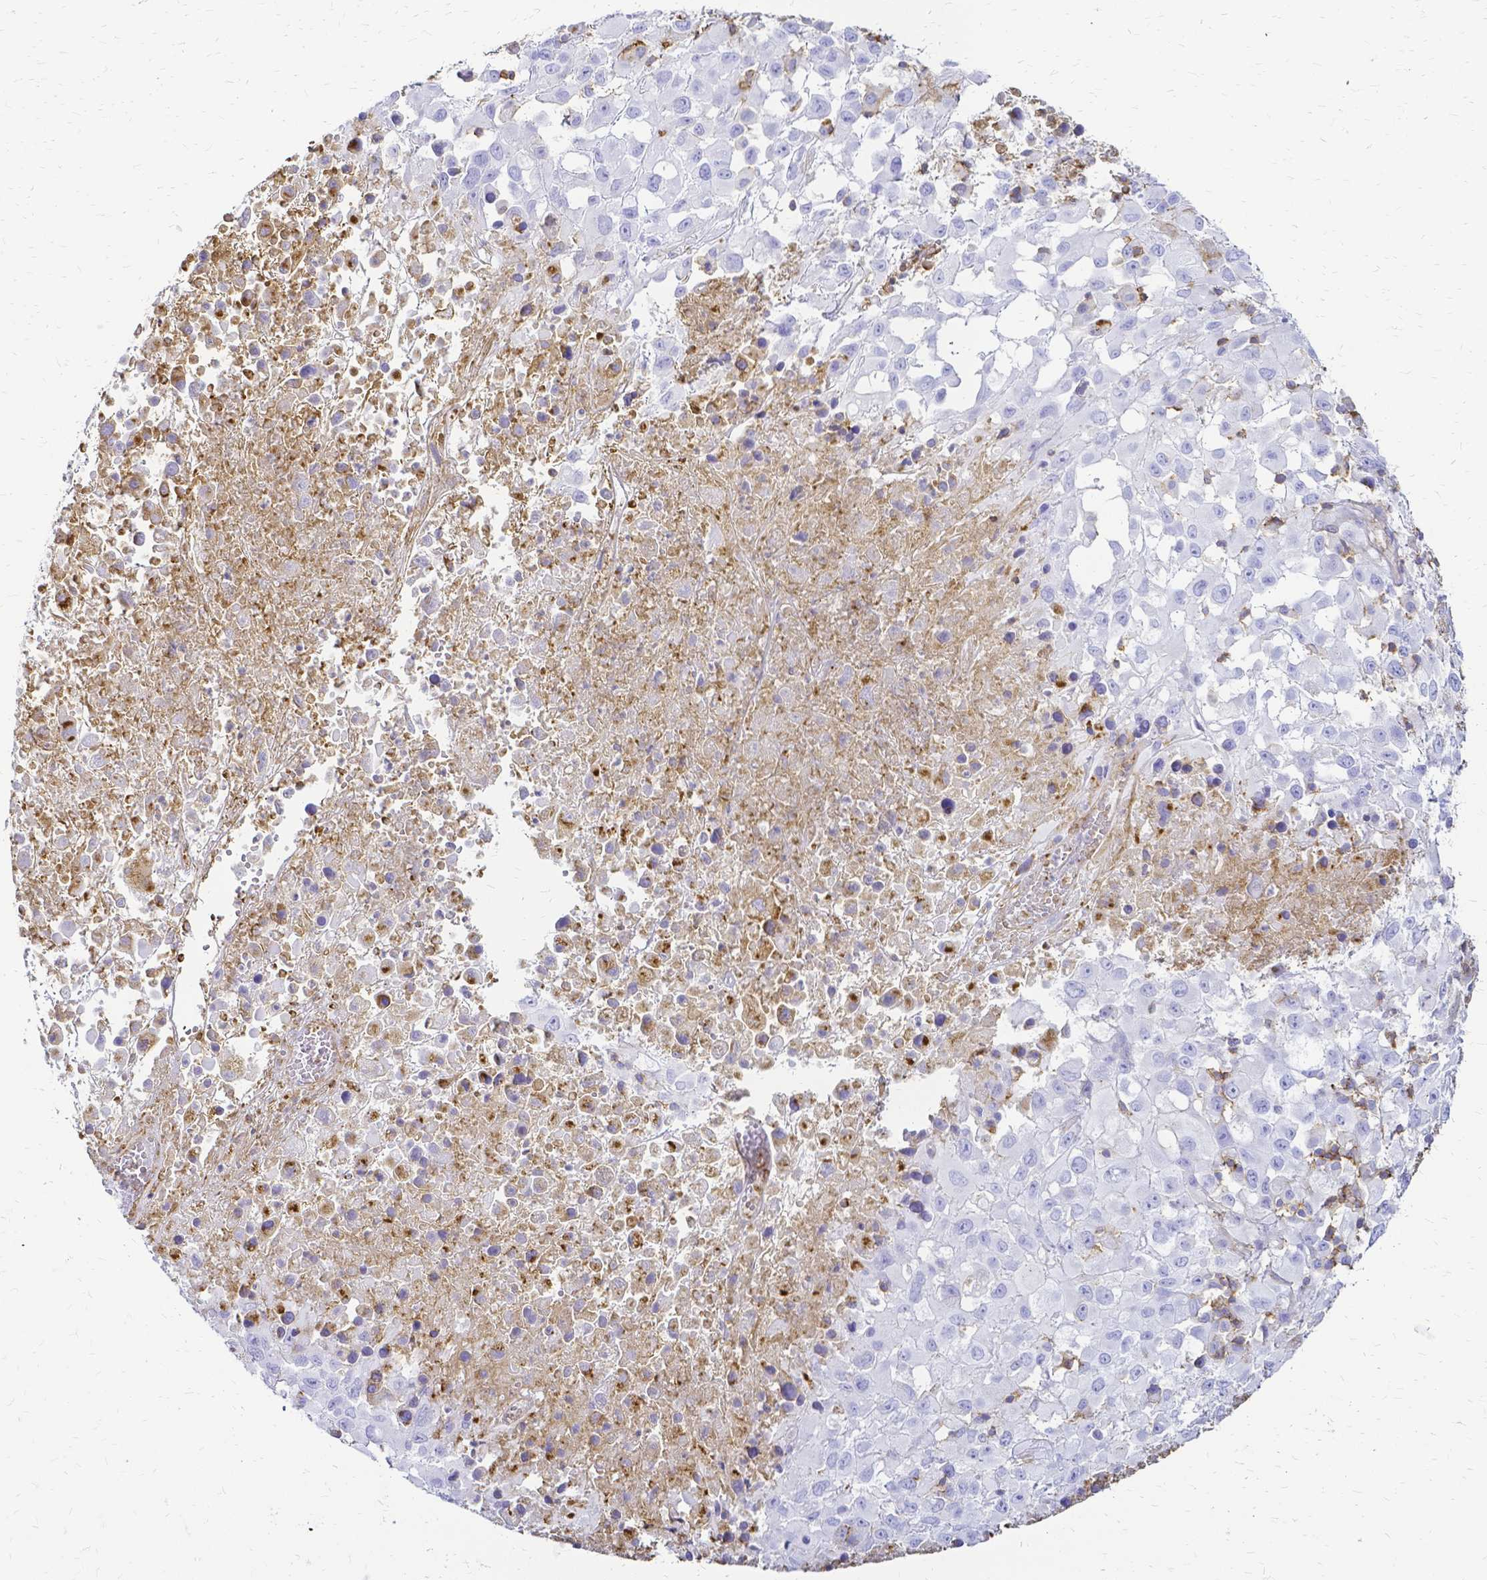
{"staining": {"intensity": "negative", "quantity": "none", "location": "none"}, "tissue": "melanoma", "cell_type": "Tumor cells", "image_type": "cancer", "snomed": [{"axis": "morphology", "description": "Malignant melanoma, Metastatic site"}, {"axis": "topography", "description": "Soft tissue"}], "caption": "This is an immunohistochemistry (IHC) histopathology image of melanoma. There is no staining in tumor cells.", "gene": "HSPA12A", "patient": {"sex": "male", "age": 50}}